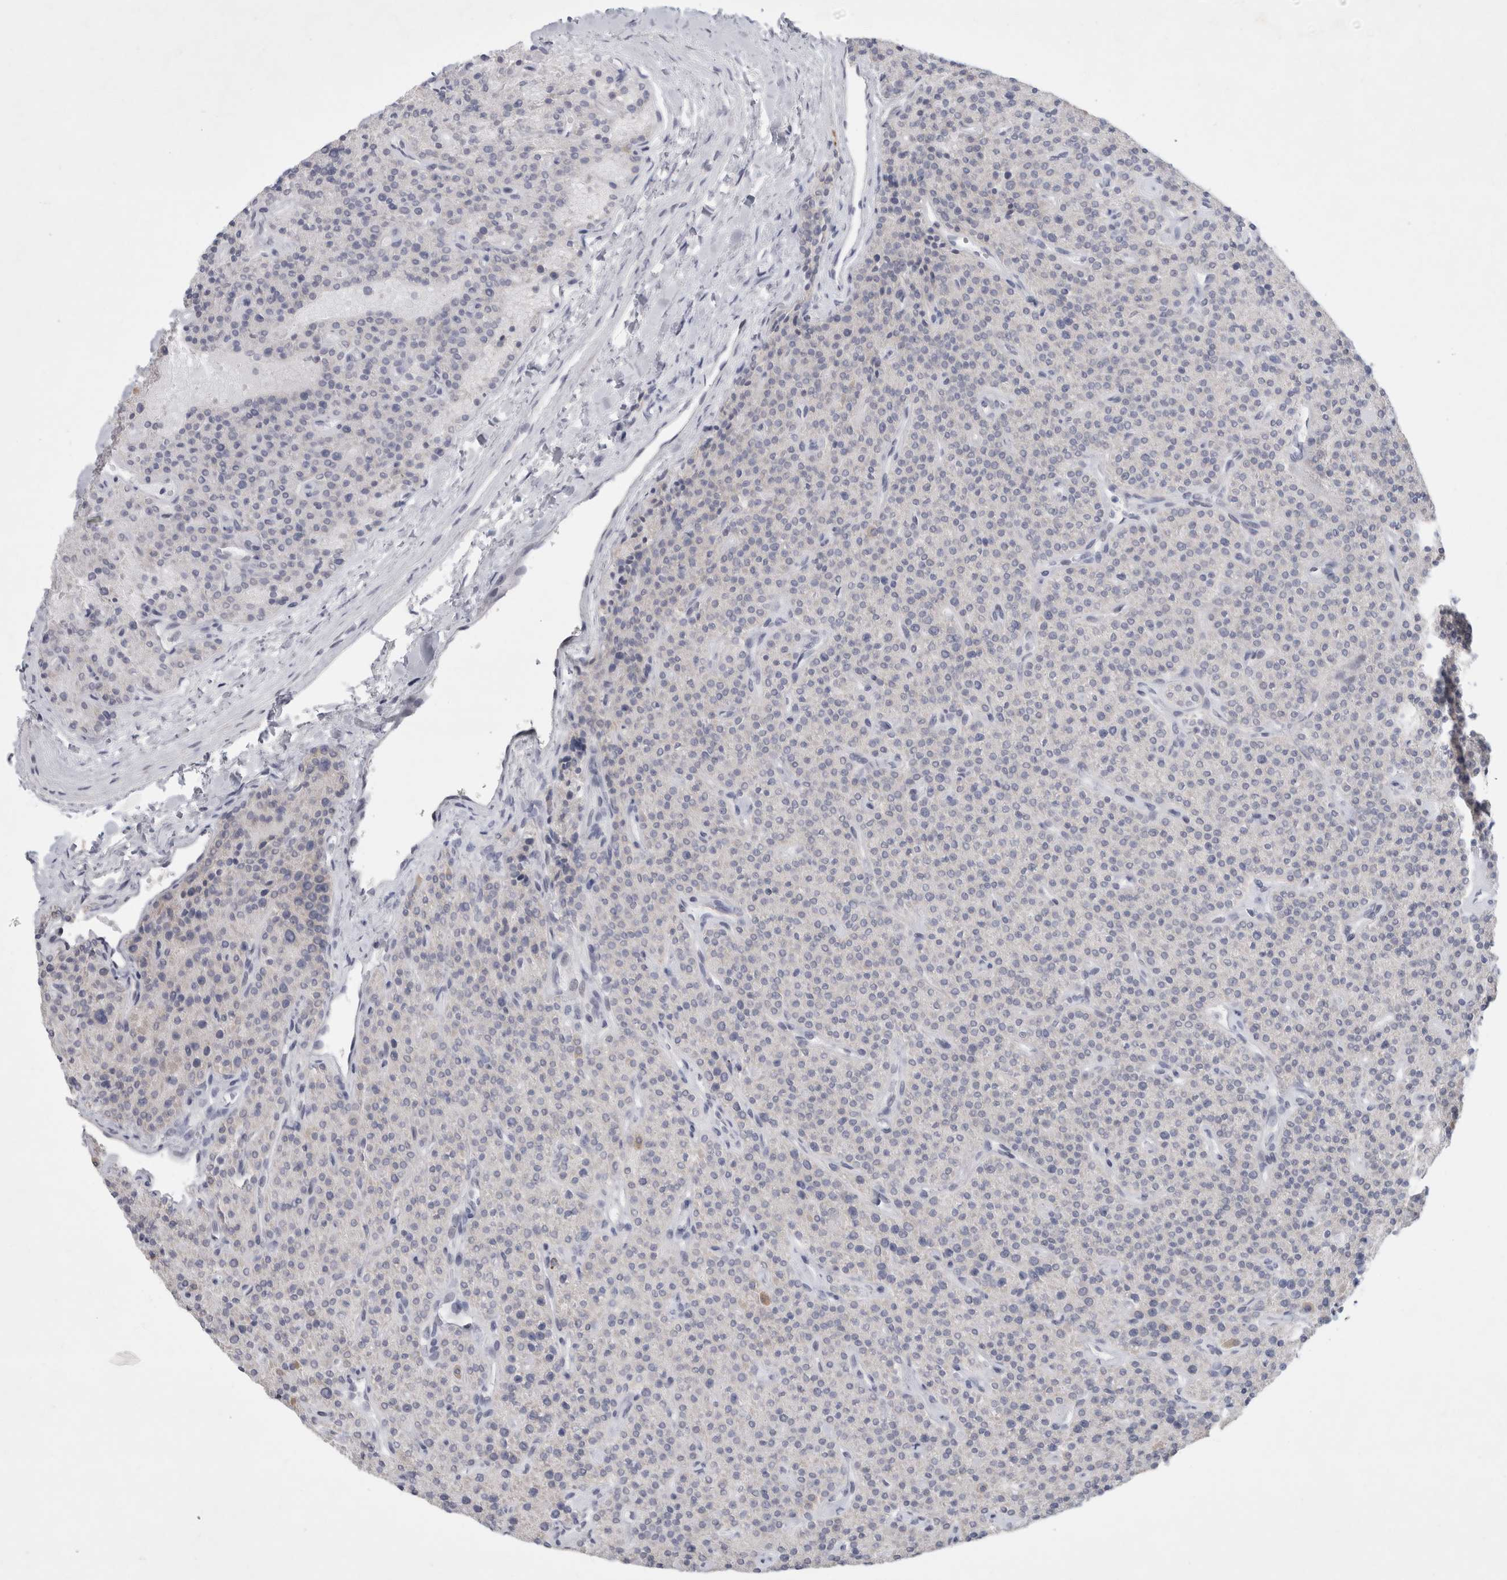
{"staining": {"intensity": "negative", "quantity": "none", "location": "none"}, "tissue": "parathyroid gland", "cell_type": "Glandular cells", "image_type": "normal", "snomed": [{"axis": "morphology", "description": "Normal tissue, NOS"}, {"axis": "topography", "description": "Parathyroid gland"}], "caption": "DAB (3,3'-diaminobenzidine) immunohistochemical staining of unremarkable human parathyroid gland shows no significant staining in glandular cells.", "gene": "NIPA1", "patient": {"sex": "male", "age": 46}}